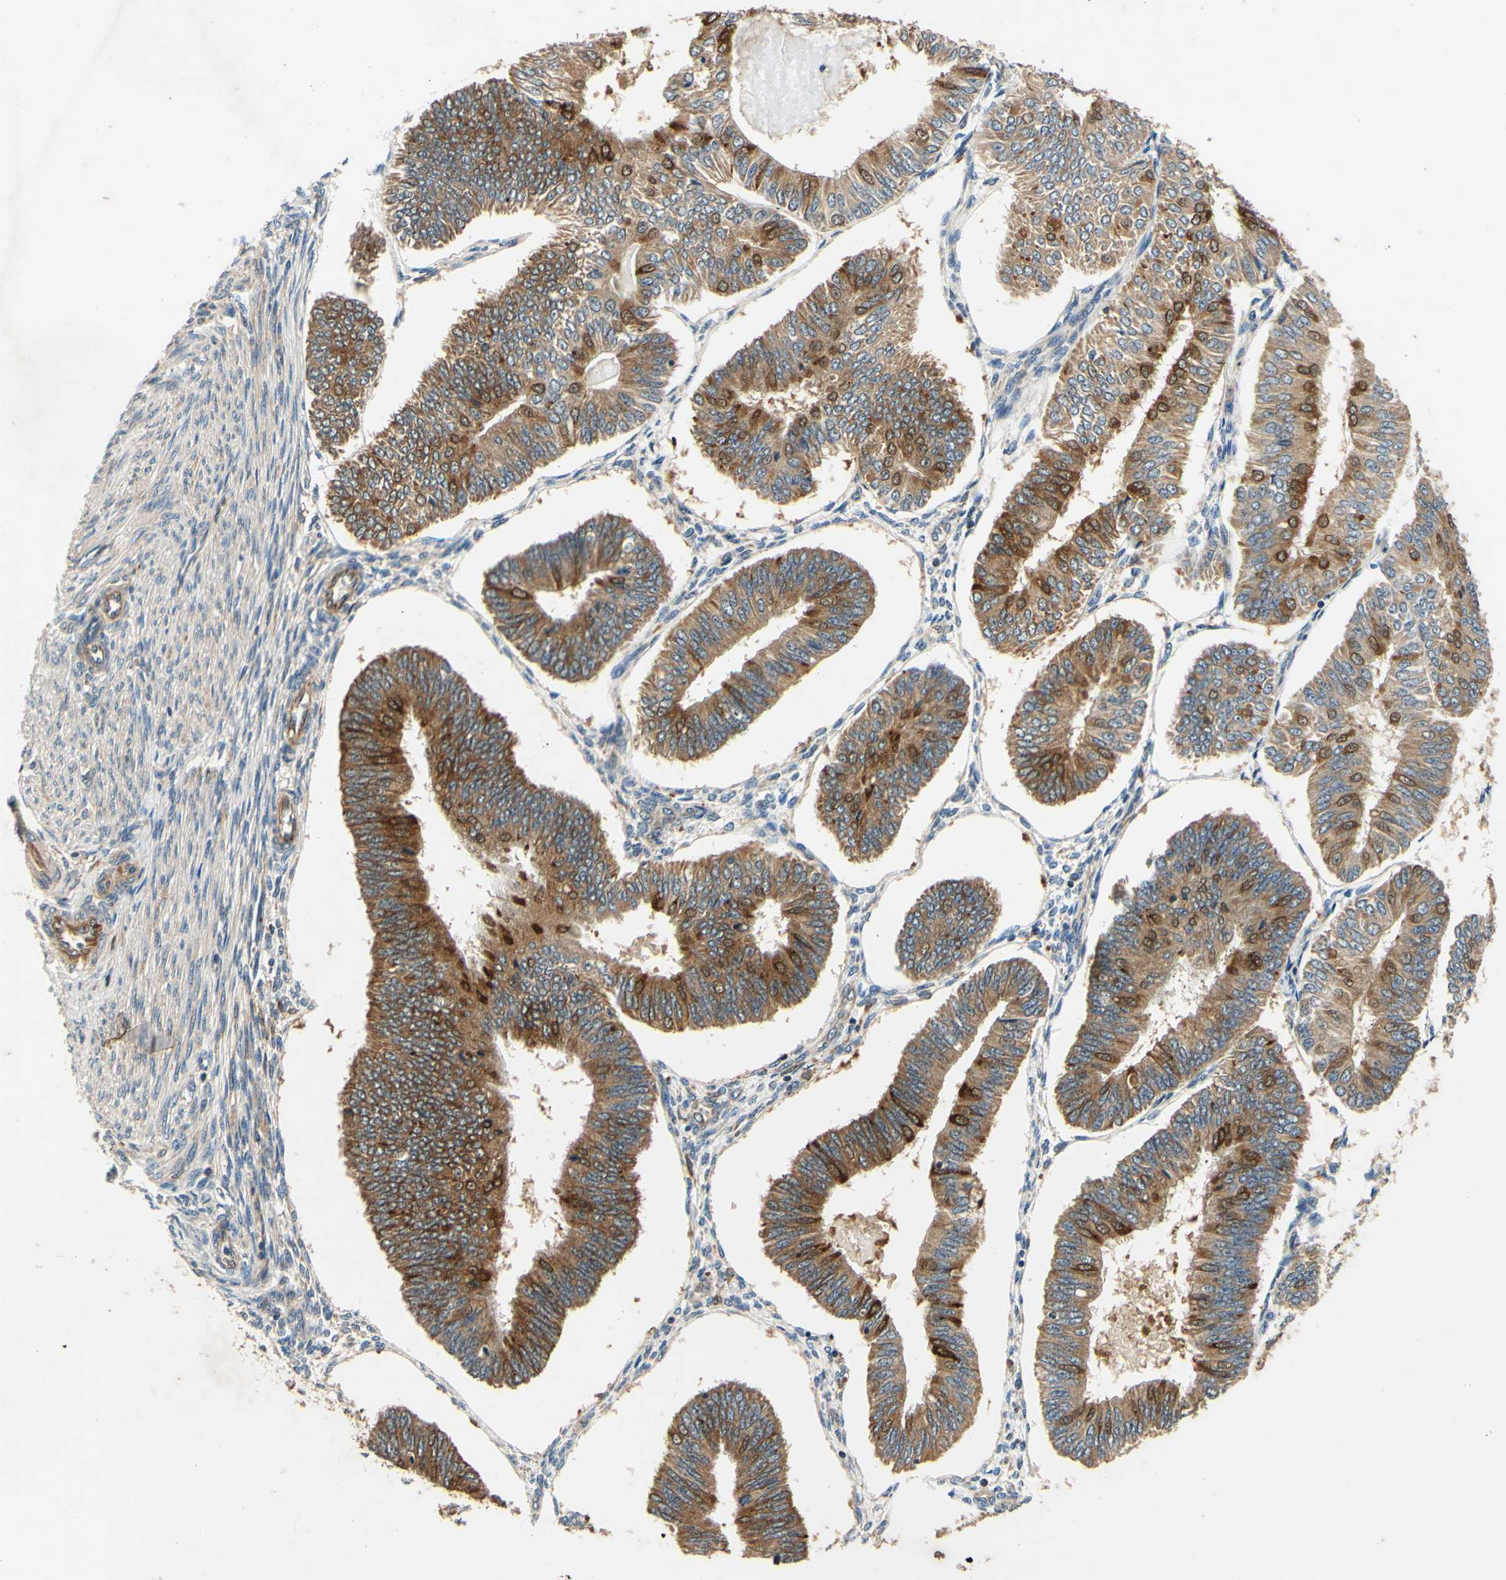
{"staining": {"intensity": "moderate", "quantity": ">75%", "location": "cytoplasmic/membranous"}, "tissue": "endometrial cancer", "cell_type": "Tumor cells", "image_type": "cancer", "snomed": [{"axis": "morphology", "description": "Adenocarcinoma, NOS"}, {"axis": "topography", "description": "Endometrium"}], "caption": "A brown stain shows moderate cytoplasmic/membranous expression of a protein in human endometrial adenocarcinoma tumor cells. The protein of interest is stained brown, and the nuclei are stained in blue (DAB IHC with brightfield microscopy, high magnification).", "gene": "PLA2G4A", "patient": {"sex": "female", "age": 58}}